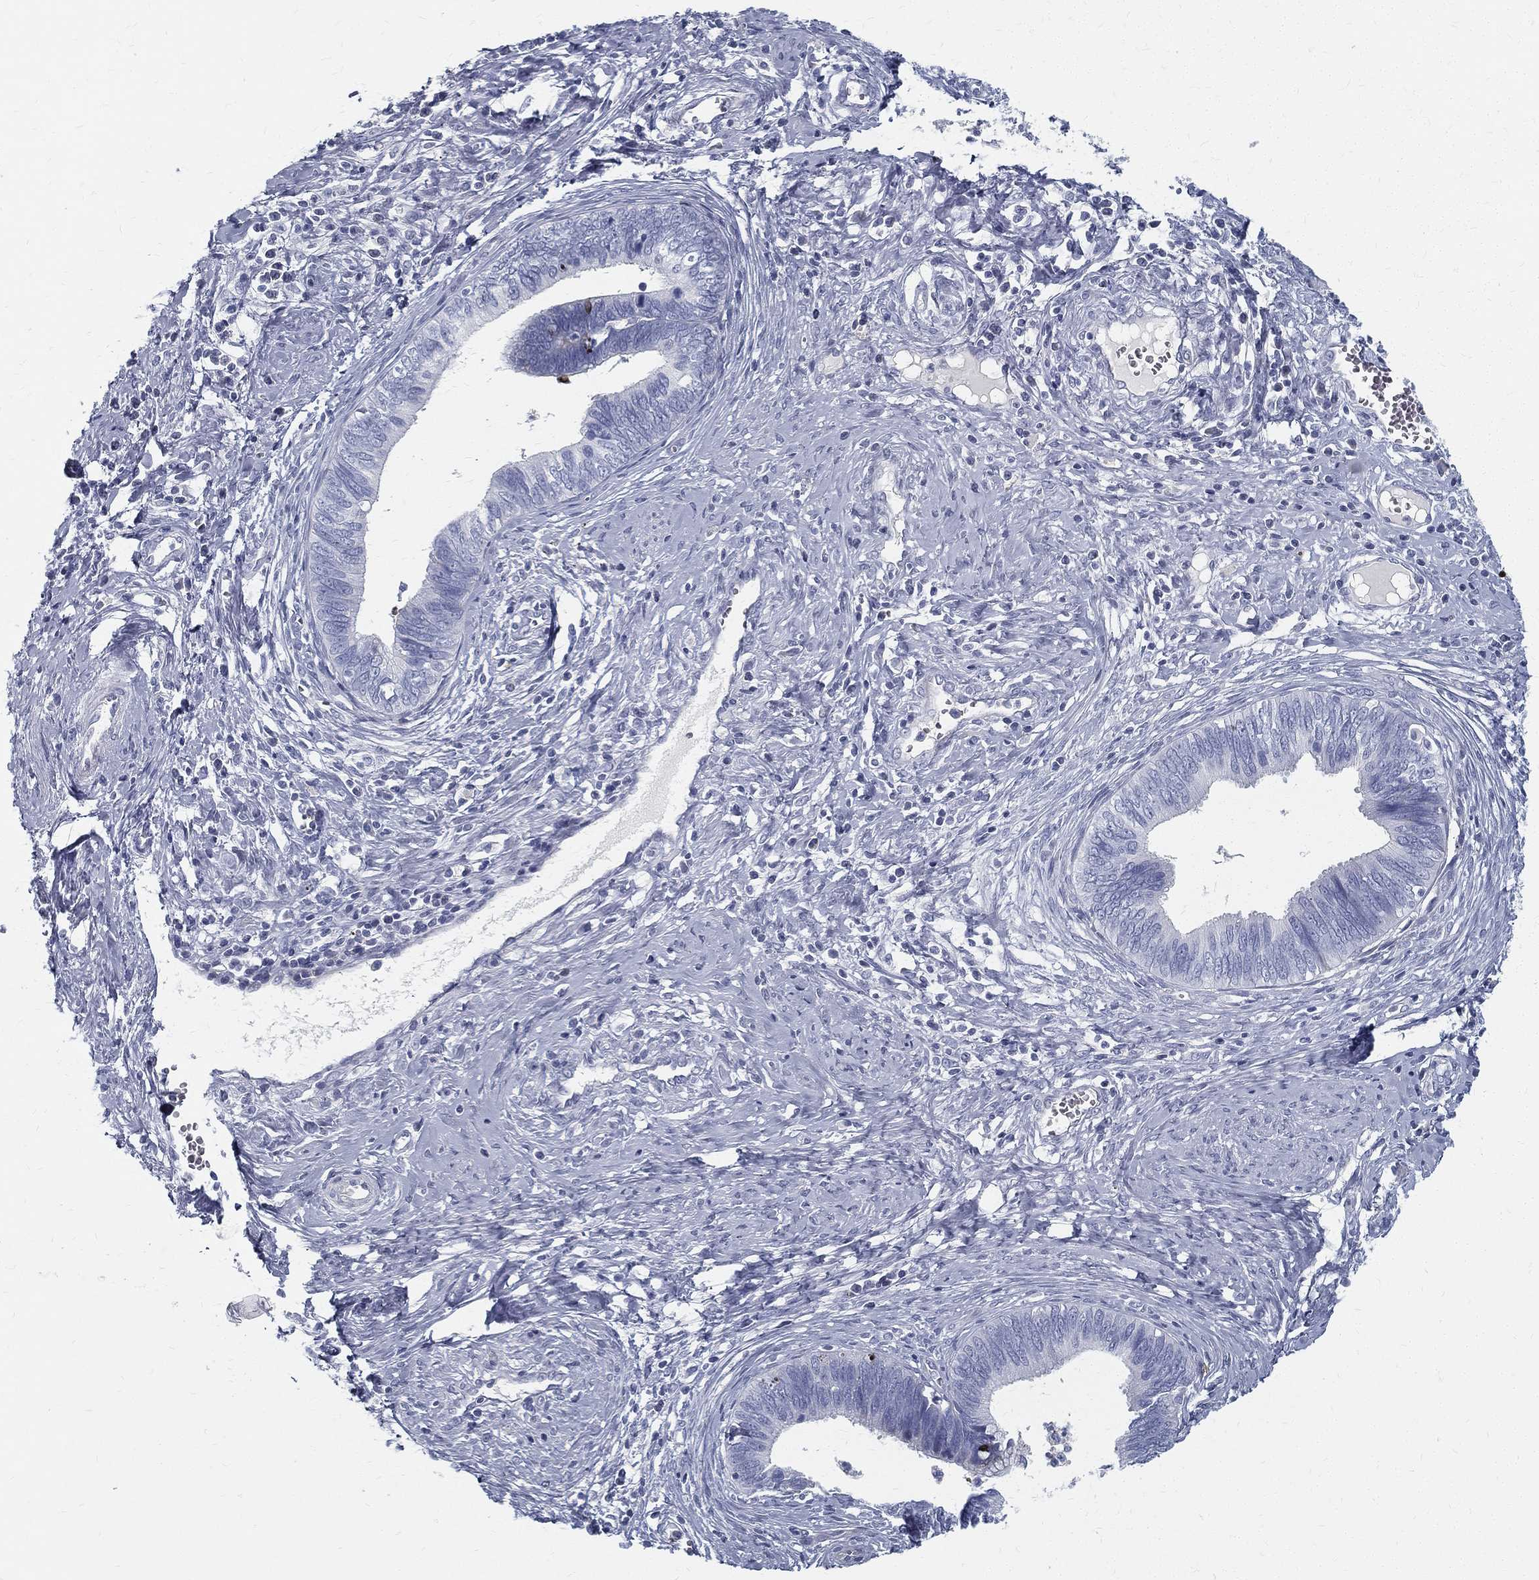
{"staining": {"intensity": "negative", "quantity": "none", "location": "none"}, "tissue": "cervical cancer", "cell_type": "Tumor cells", "image_type": "cancer", "snomed": [{"axis": "morphology", "description": "Adenocarcinoma, NOS"}, {"axis": "topography", "description": "Cervix"}], "caption": "Immunohistochemistry of human cervical adenocarcinoma exhibits no positivity in tumor cells.", "gene": "SPPL2C", "patient": {"sex": "female", "age": 42}}